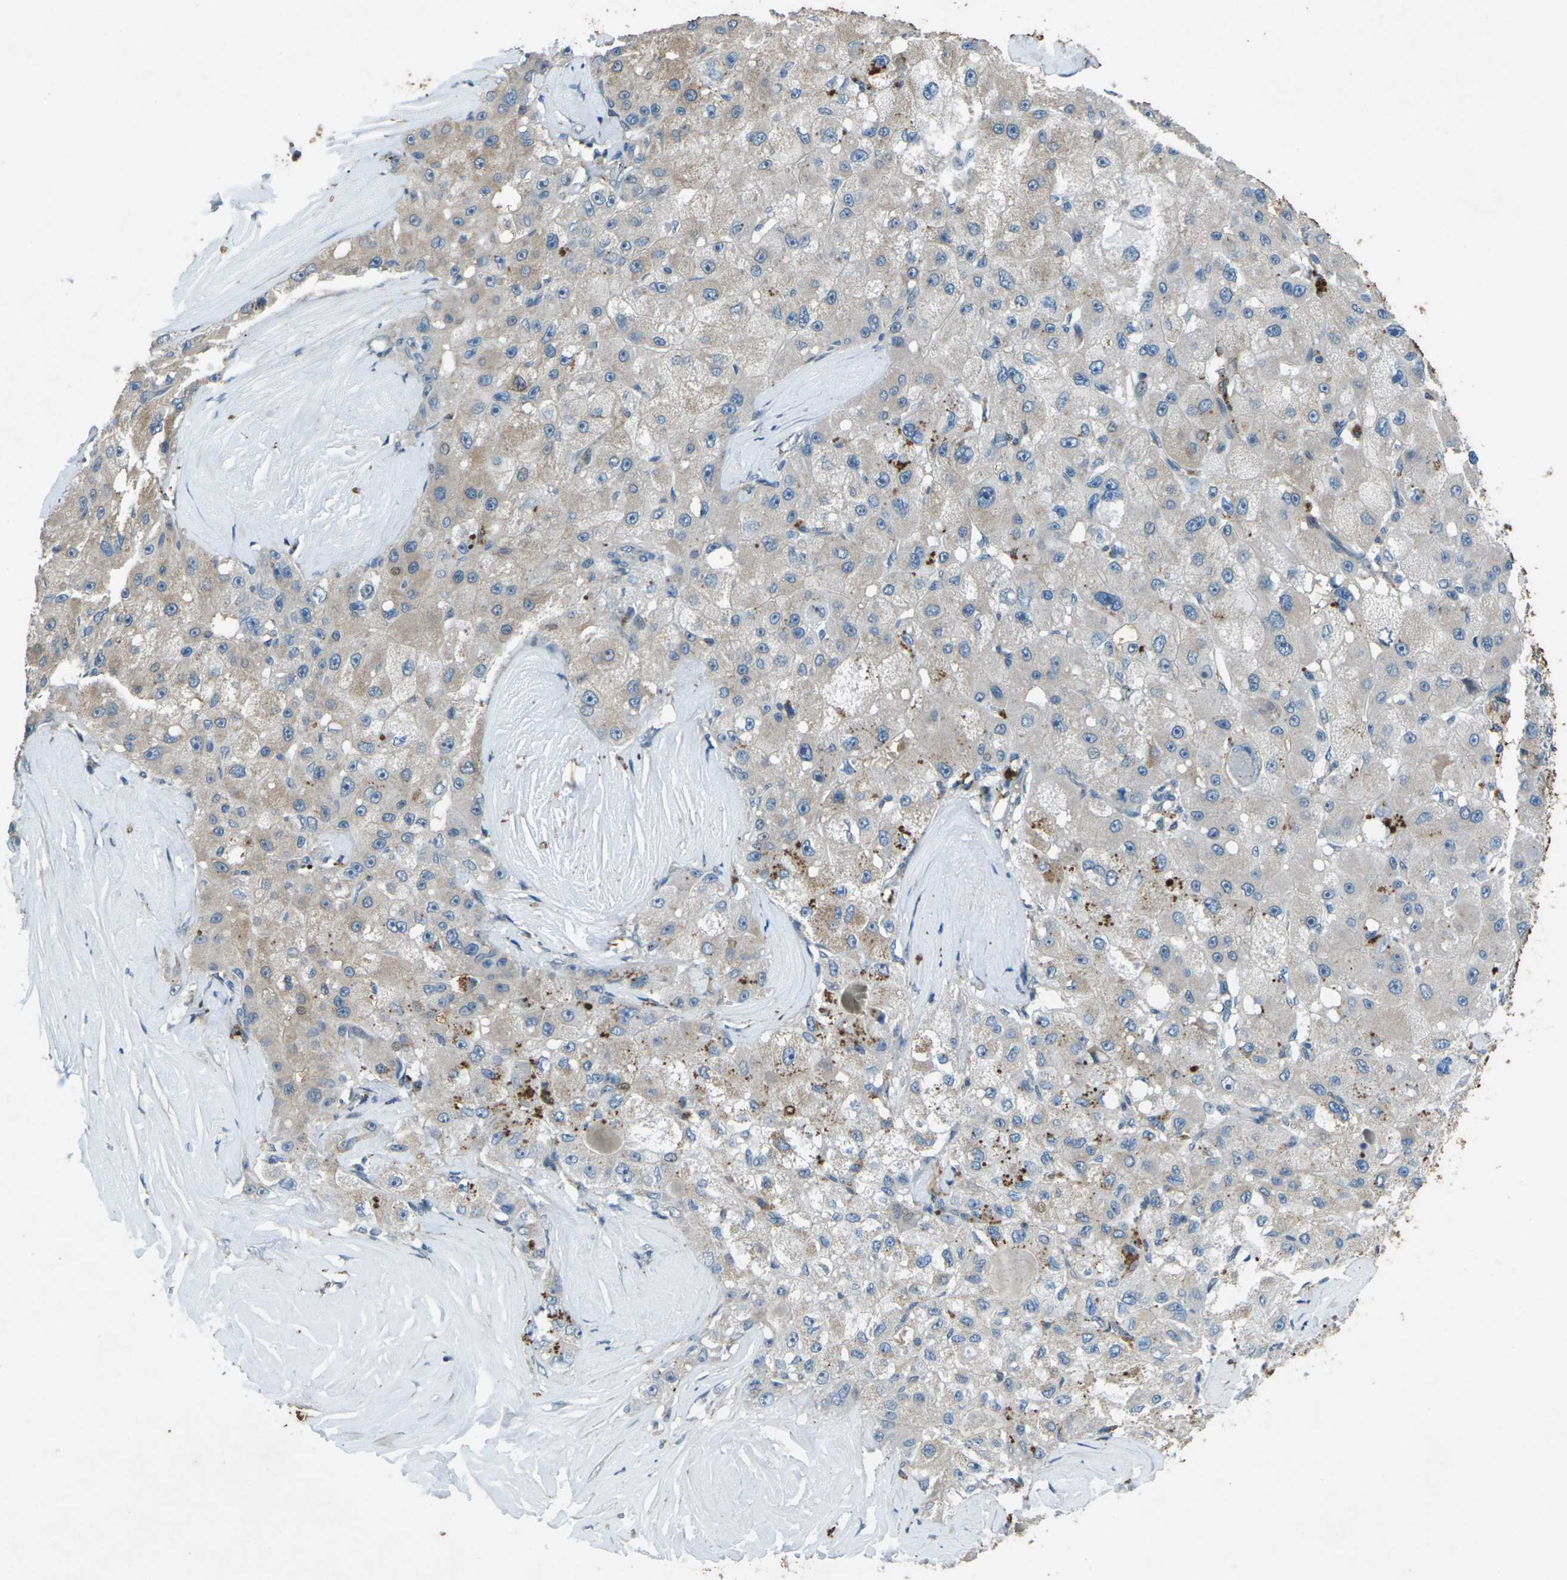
{"staining": {"intensity": "moderate", "quantity": "25%-75%", "location": "cytoplasmic/membranous"}, "tissue": "liver cancer", "cell_type": "Tumor cells", "image_type": "cancer", "snomed": [{"axis": "morphology", "description": "Carcinoma, Hepatocellular, NOS"}, {"axis": "topography", "description": "Liver"}], "caption": "DAB immunohistochemical staining of human liver cancer reveals moderate cytoplasmic/membranous protein positivity in approximately 25%-75% of tumor cells. The protein is shown in brown color, while the nuclei are stained blue.", "gene": "SIGLEC14", "patient": {"sex": "male", "age": 80}}